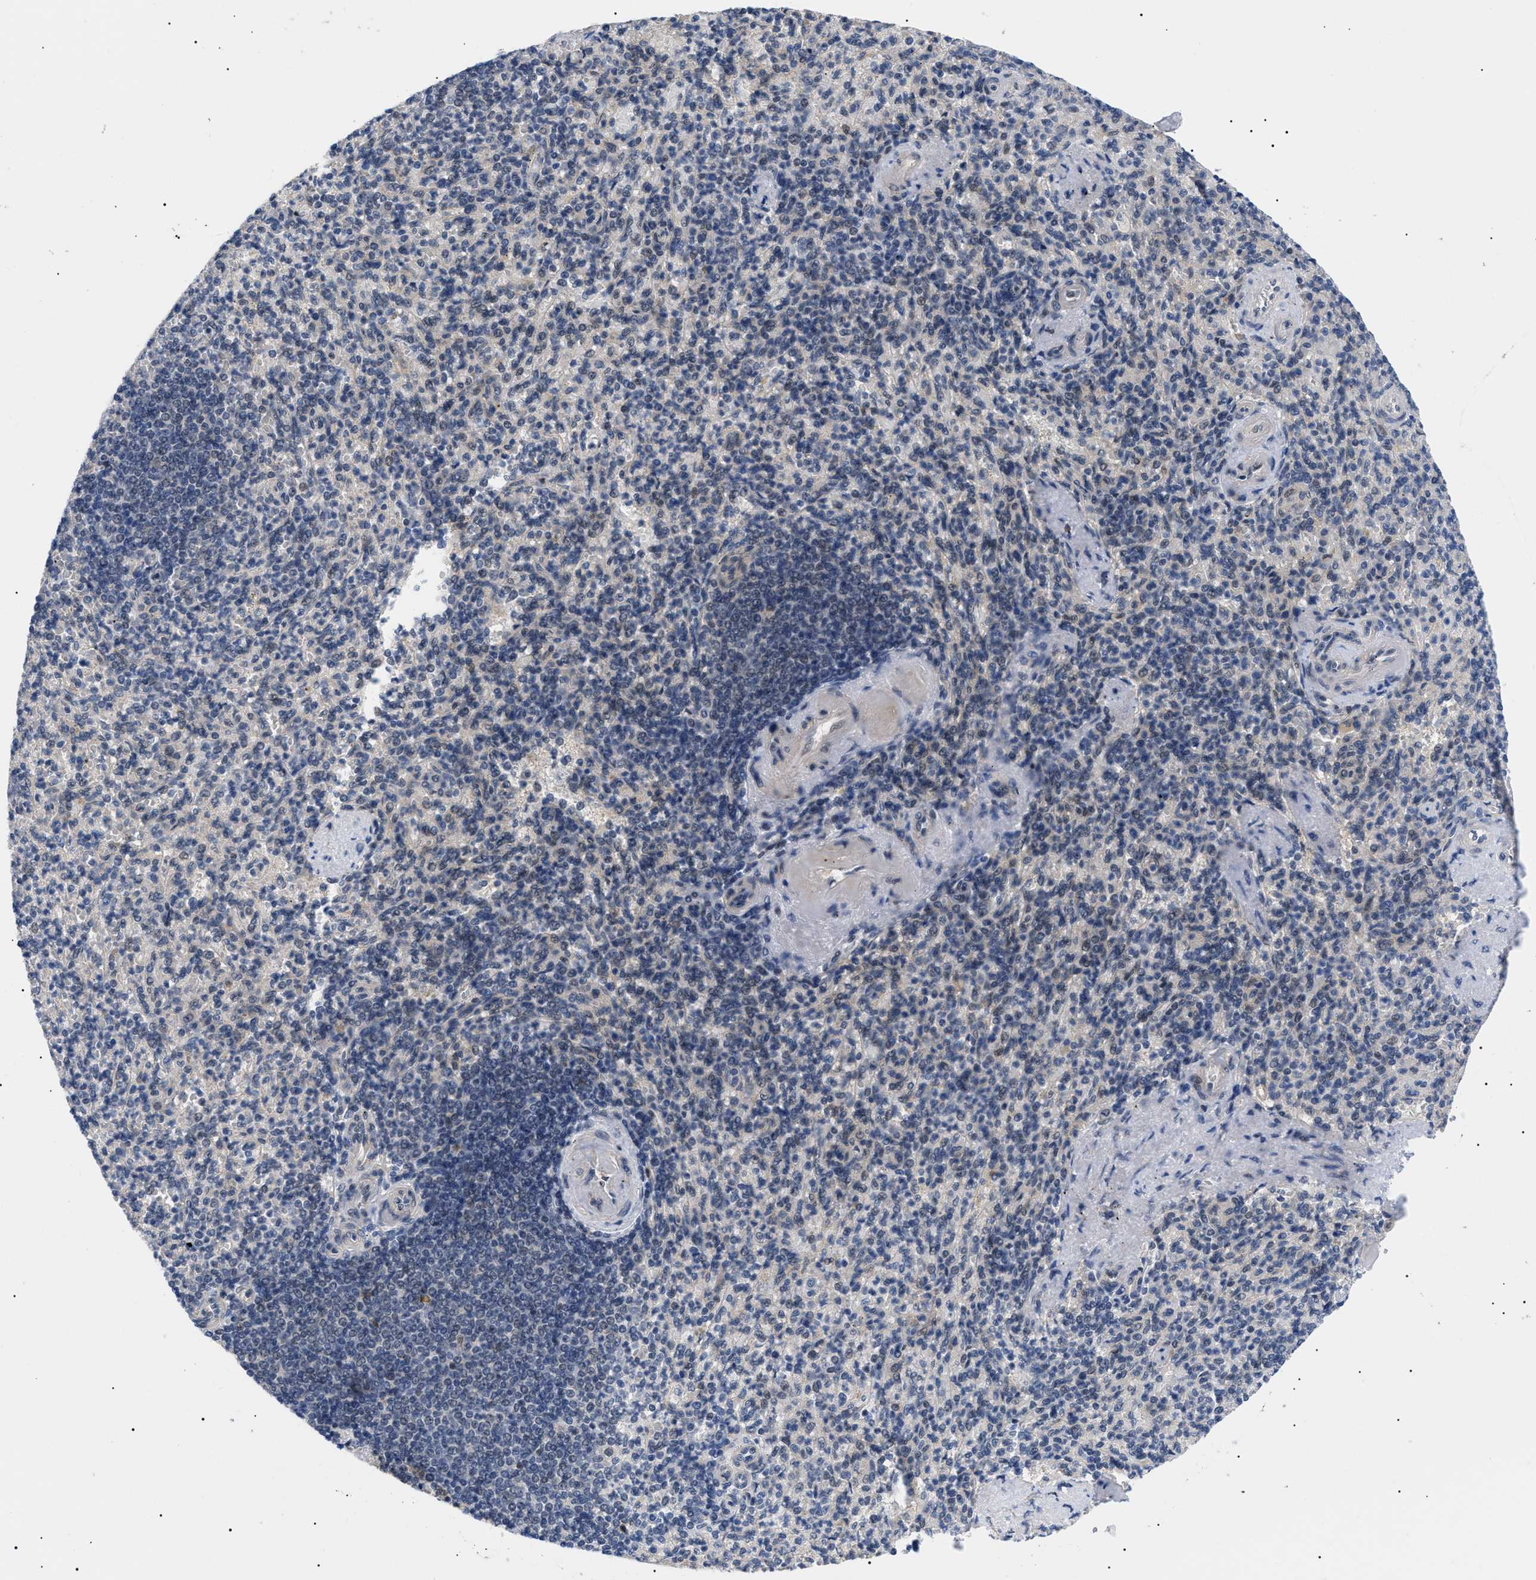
{"staining": {"intensity": "moderate", "quantity": "<25%", "location": "cytoplasmic/membranous"}, "tissue": "spleen", "cell_type": "Cells in red pulp", "image_type": "normal", "snomed": [{"axis": "morphology", "description": "Normal tissue, NOS"}, {"axis": "topography", "description": "Spleen"}], "caption": "Cells in red pulp show low levels of moderate cytoplasmic/membranous positivity in approximately <25% of cells in unremarkable human spleen.", "gene": "GARRE1", "patient": {"sex": "female", "age": 74}}